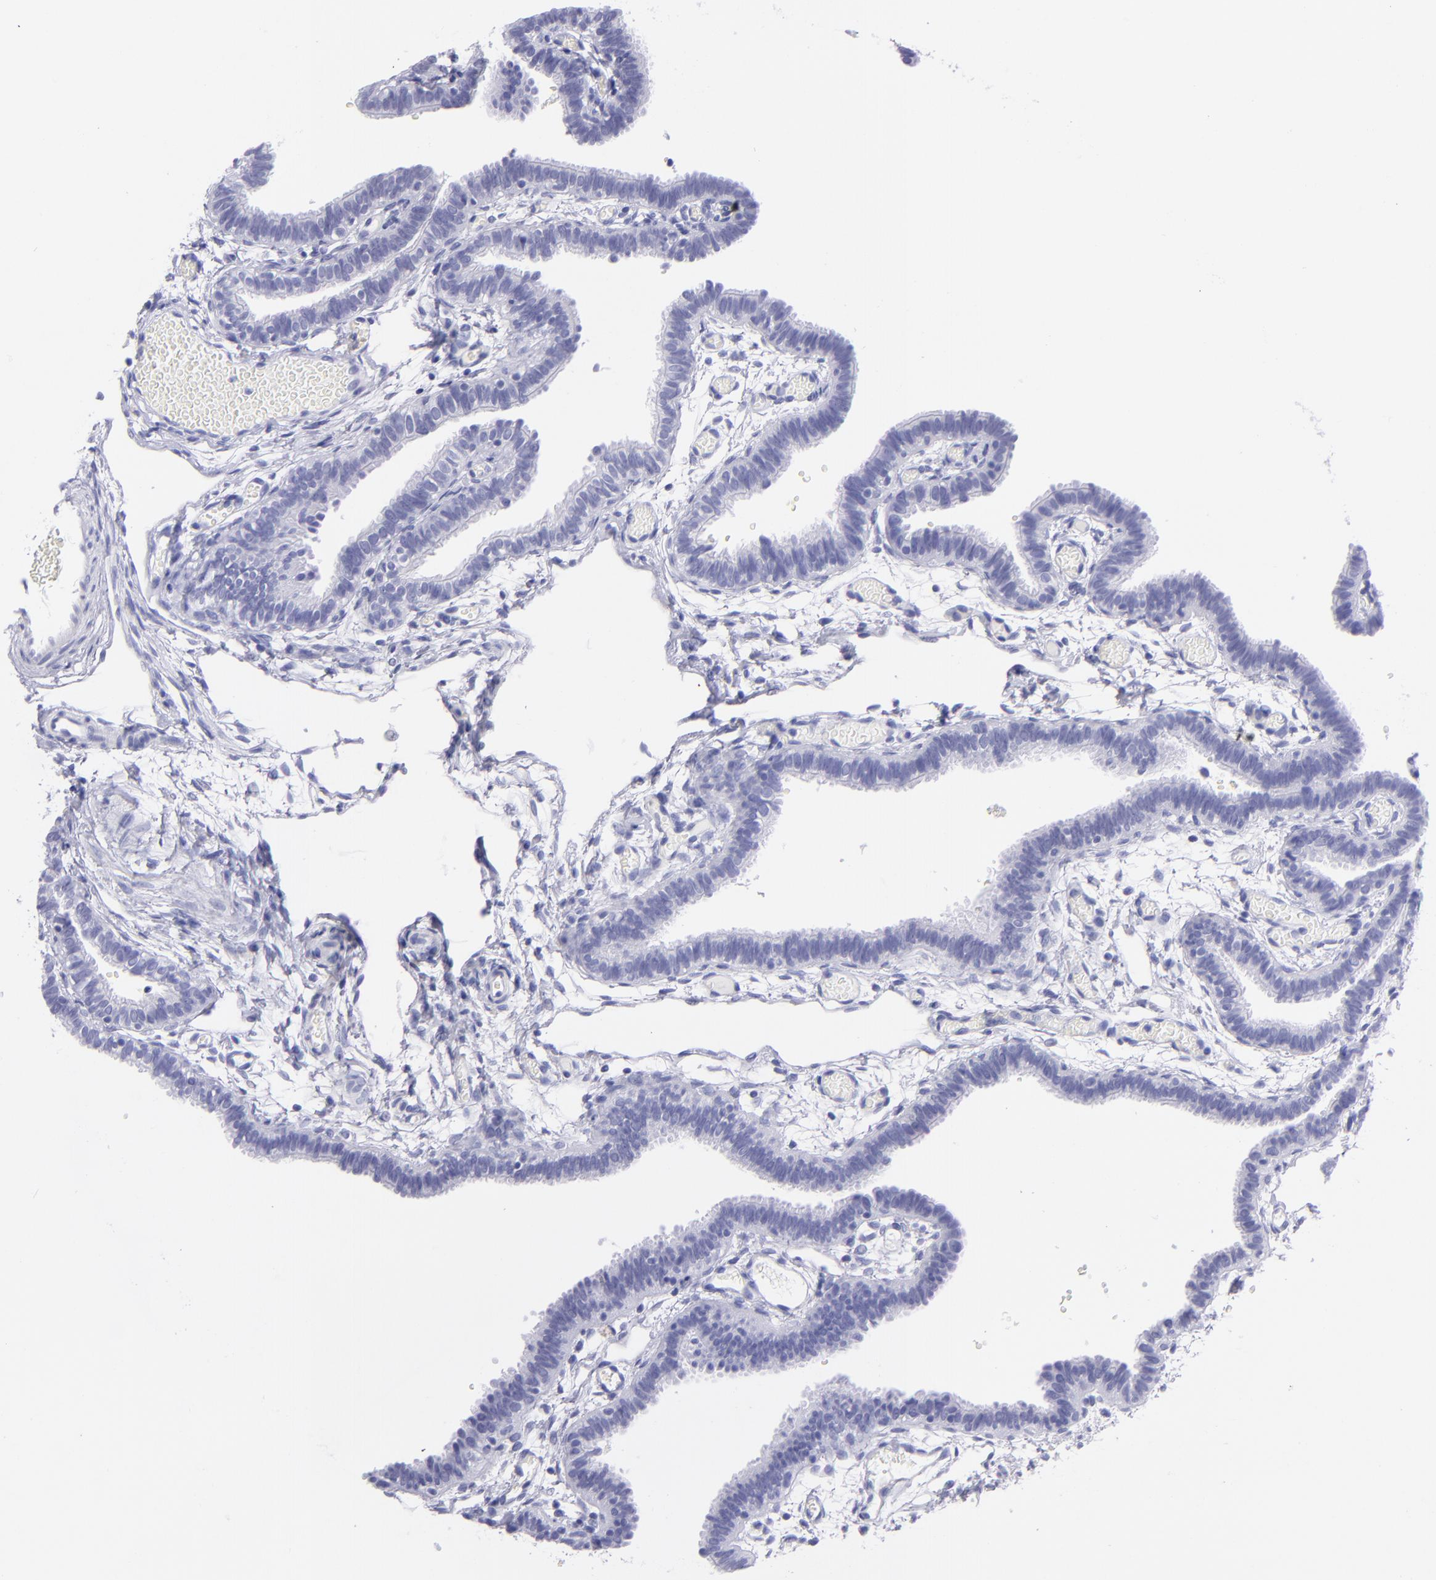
{"staining": {"intensity": "negative", "quantity": "none", "location": "none"}, "tissue": "fallopian tube", "cell_type": "Glandular cells", "image_type": "normal", "snomed": [{"axis": "morphology", "description": "Normal tissue, NOS"}, {"axis": "topography", "description": "Fallopian tube"}], "caption": "The IHC histopathology image has no significant positivity in glandular cells of fallopian tube. (DAB immunohistochemistry (IHC) visualized using brightfield microscopy, high magnification).", "gene": "CNP", "patient": {"sex": "female", "age": 29}}